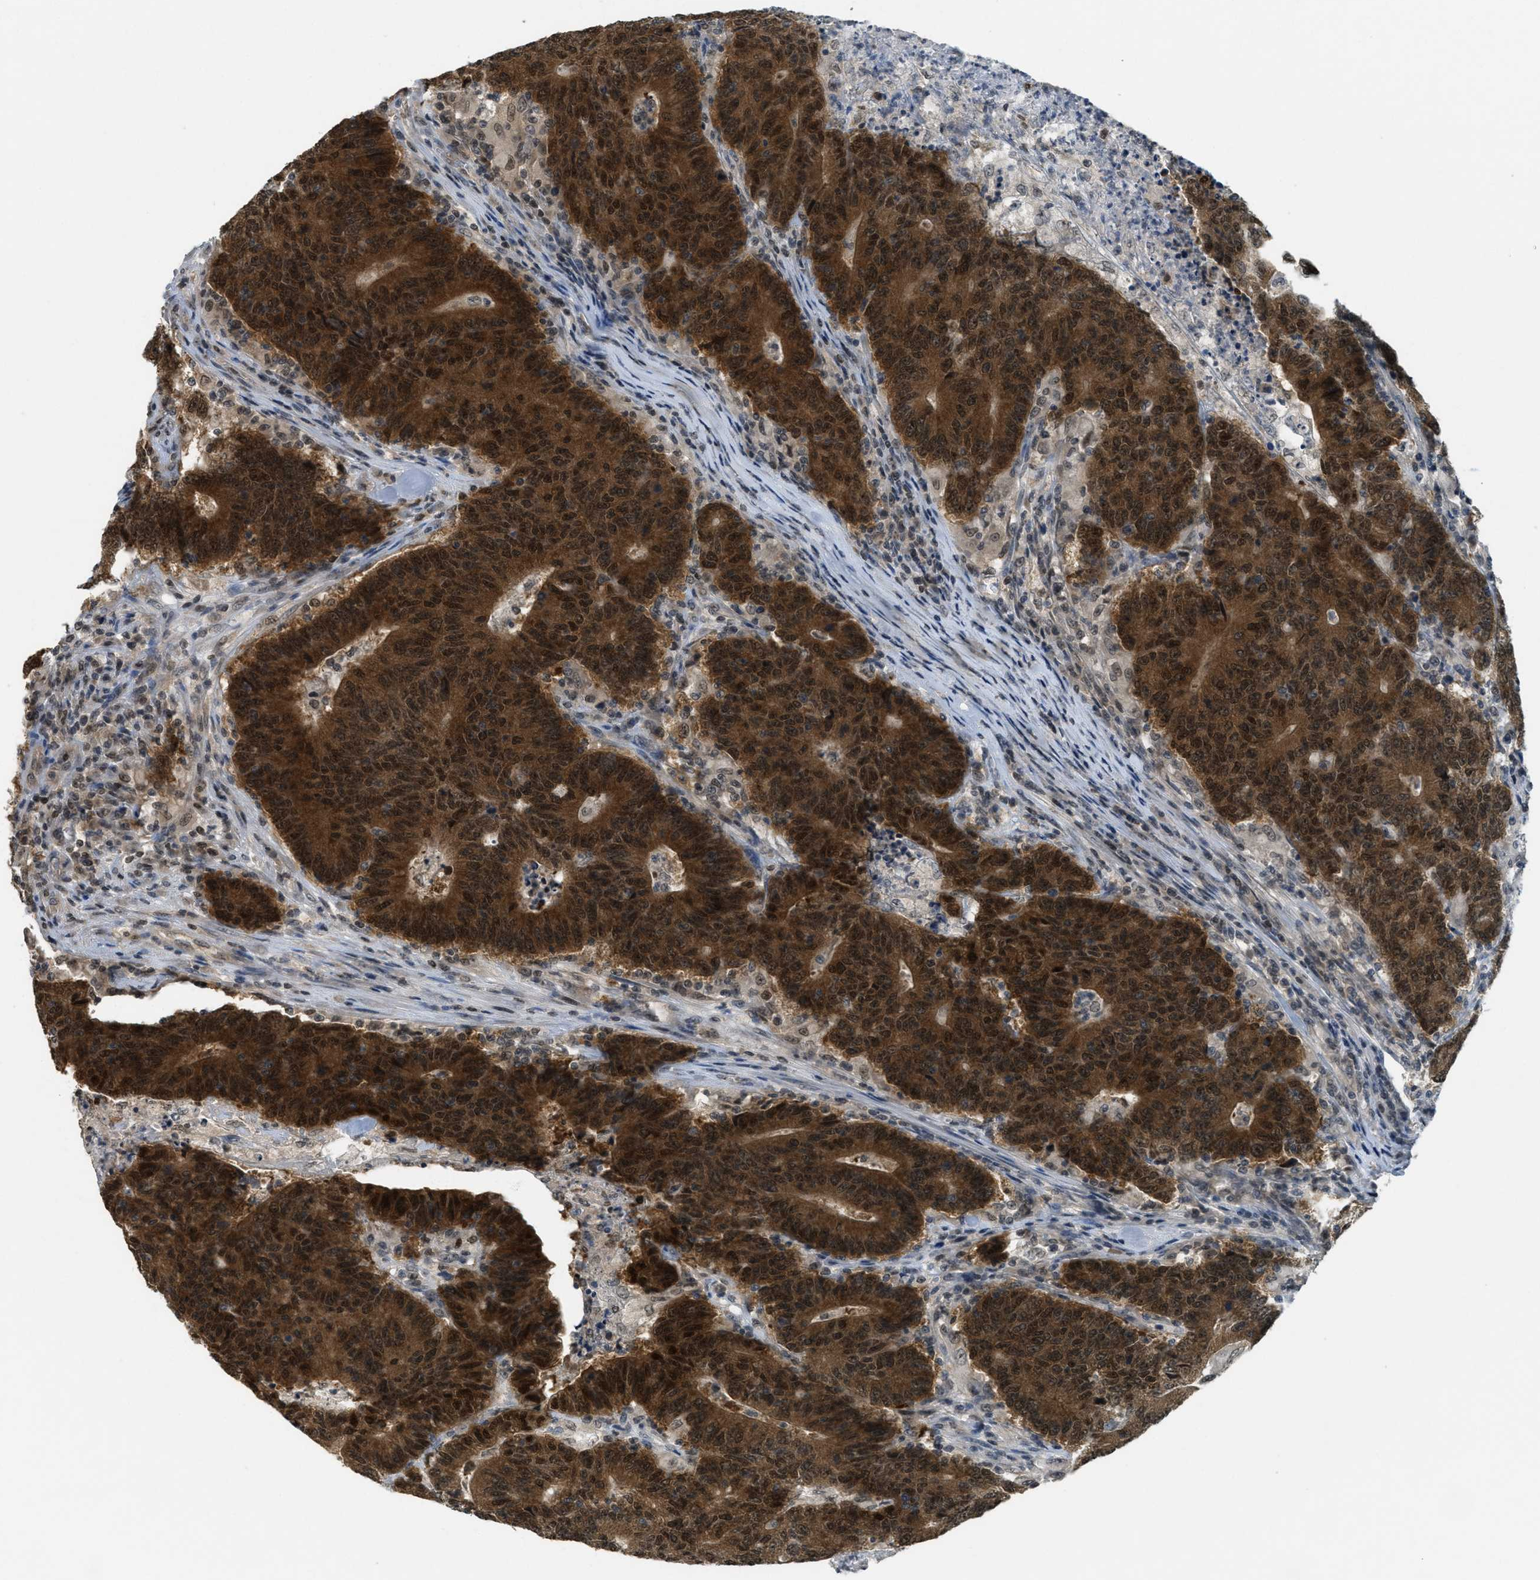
{"staining": {"intensity": "strong", "quantity": ">75%", "location": "cytoplasmic/membranous,nuclear"}, "tissue": "colorectal cancer", "cell_type": "Tumor cells", "image_type": "cancer", "snomed": [{"axis": "morphology", "description": "Normal tissue, NOS"}, {"axis": "morphology", "description": "Adenocarcinoma, NOS"}, {"axis": "topography", "description": "Colon"}], "caption": "Immunohistochemistry (DAB) staining of human colorectal cancer reveals strong cytoplasmic/membranous and nuclear protein staining in about >75% of tumor cells.", "gene": "DNAJB1", "patient": {"sex": "female", "age": 75}}